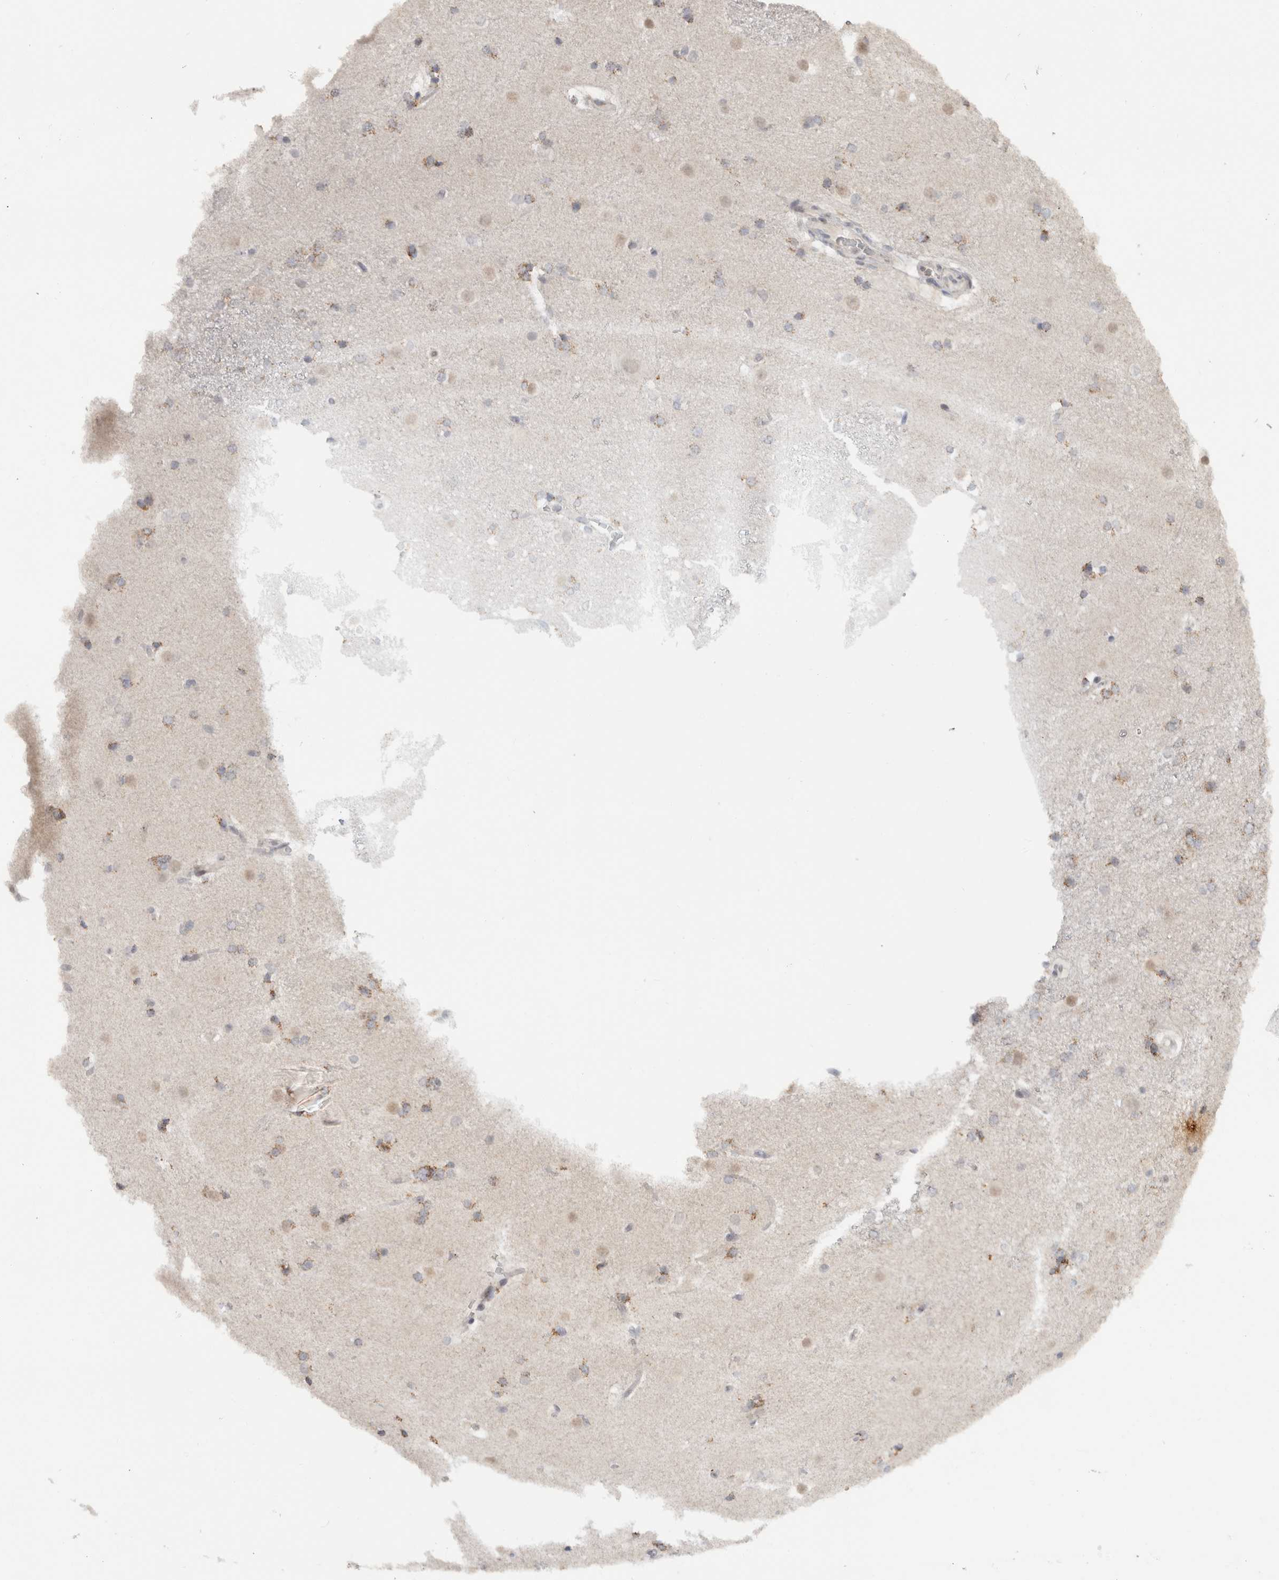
{"staining": {"intensity": "moderate", "quantity": "<25%", "location": "cytoplasmic/membranous,nuclear"}, "tissue": "caudate", "cell_type": "Glial cells", "image_type": "normal", "snomed": [{"axis": "morphology", "description": "Normal tissue, NOS"}, {"axis": "topography", "description": "Lateral ventricle wall"}], "caption": "Glial cells display moderate cytoplasmic/membranous,nuclear expression in about <25% of cells in normal caudate.", "gene": "CMC2", "patient": {"sex": "female", "age": 19}}